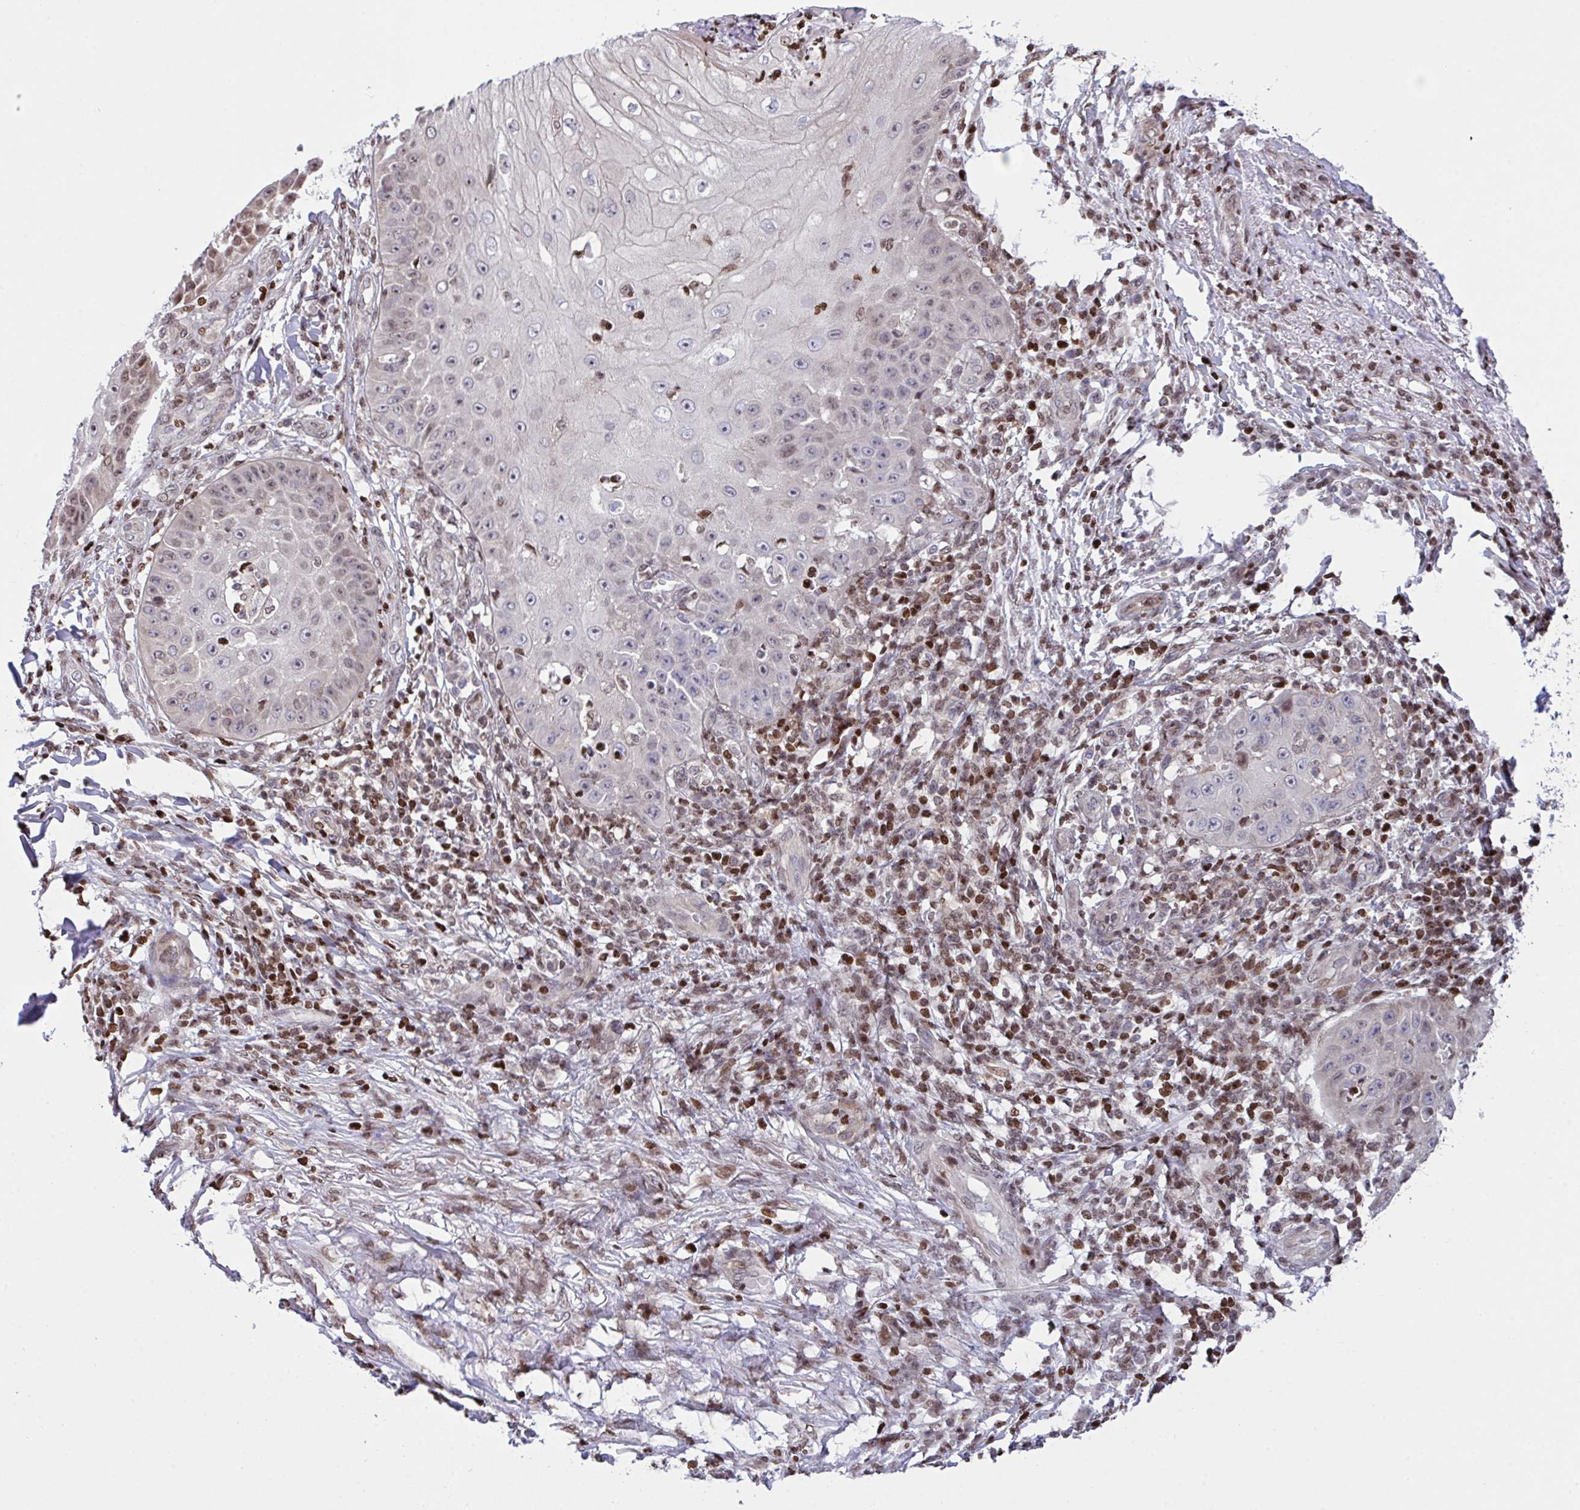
{"staining": {"intensity": "weak", "quantity": "<25%", "location": "nuclear"}, "tissue": "skin cancer", "cell_type": "Tumor cells", "image_type": "cancer", "snomed": [{"axis": "morphology", "description": "Squamous cell carcinoma, NOS"}, {"axis": "topography", "description": "Skin"}], "caption": "The photomicrograph displays no significant expression in tumor cells of squamous cell carcinoma (skin).", "gene": "RAPGEF5", "patient": {"sex": "male", "age": 70}}